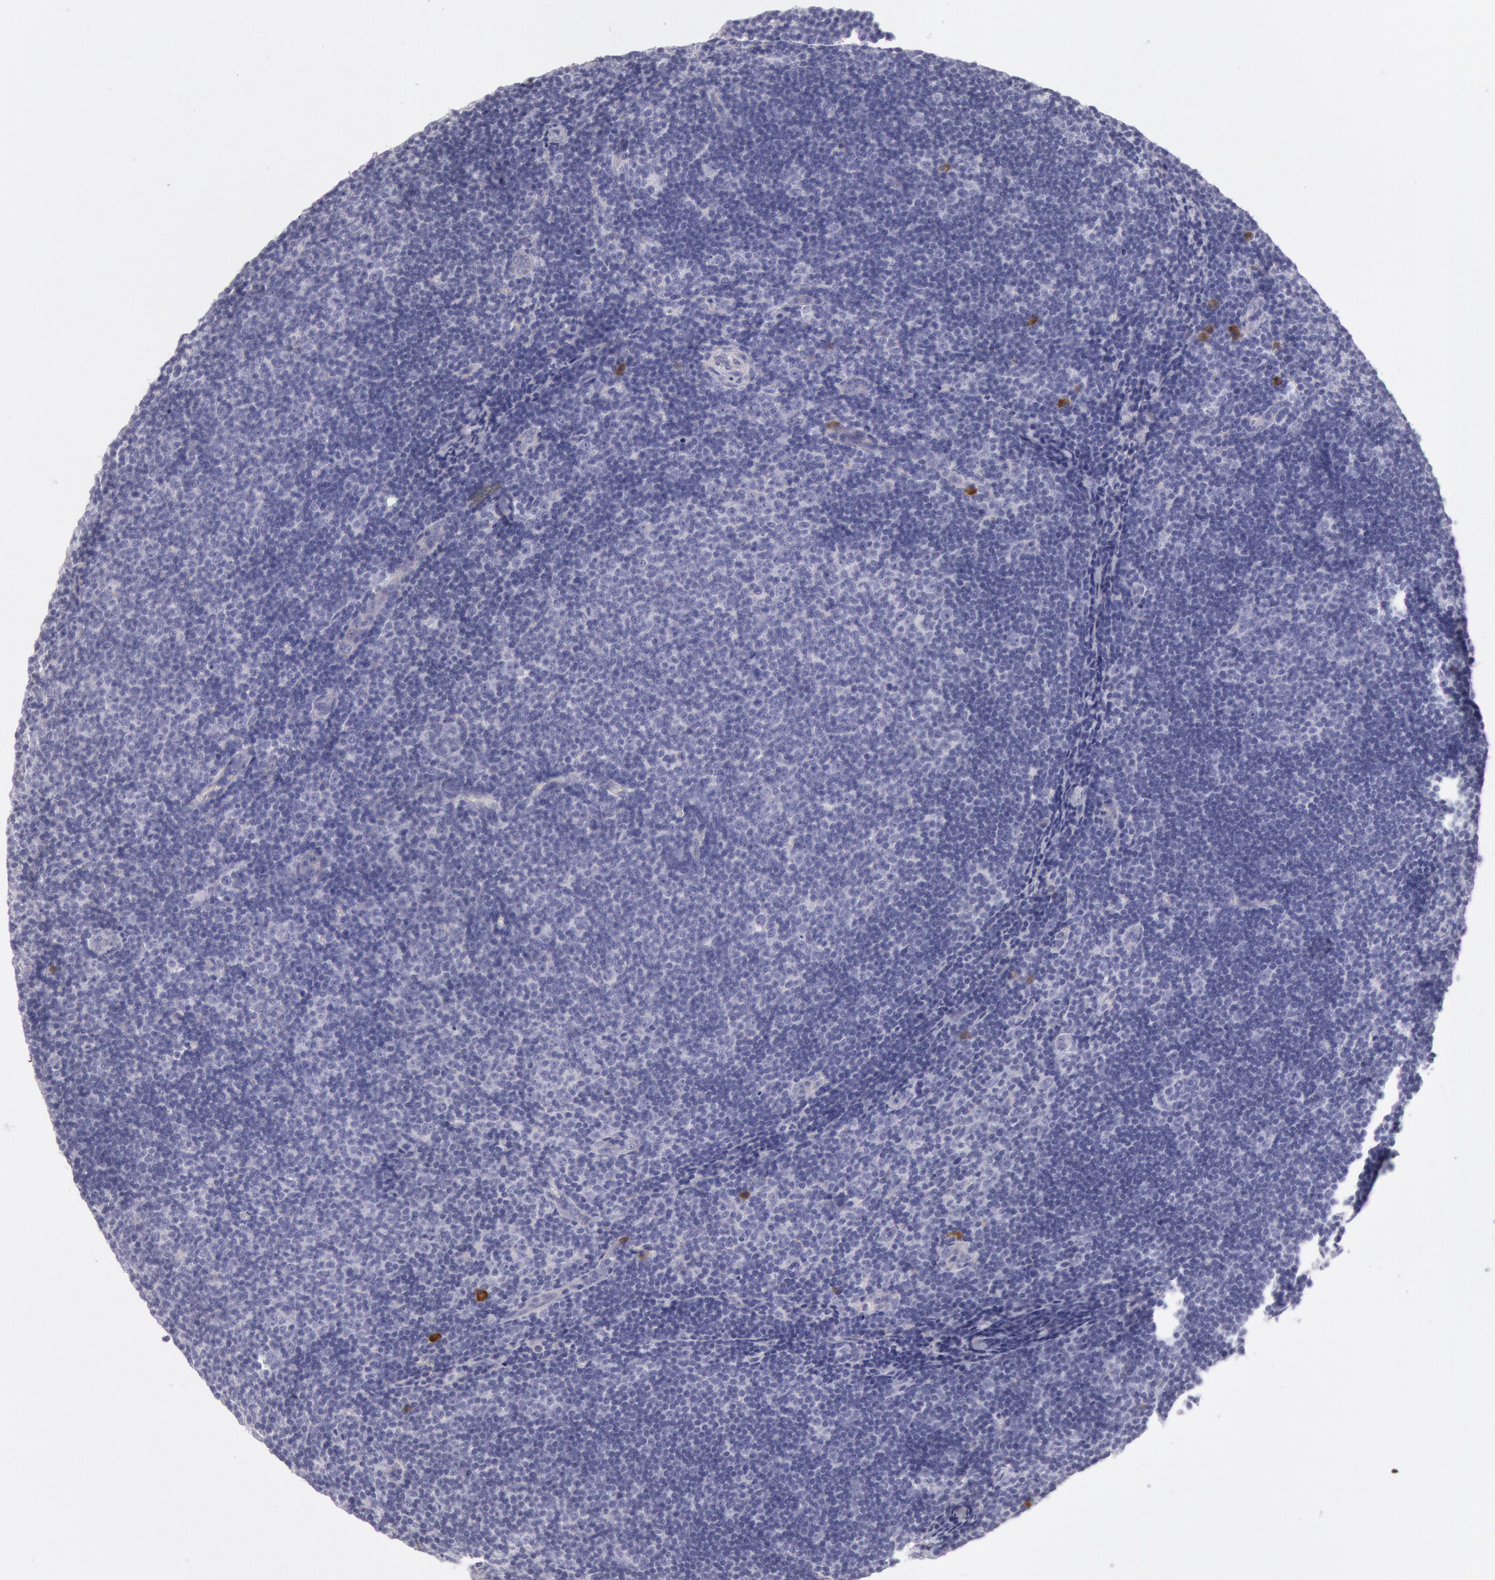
{"staining": {"intensity": "moderate", "quantity": "<25%", "location": "cytoplasmic/membranous"}, "tissue": "lymphoma", "cell_type": "Tumor cells", "image_type": "cancer", "snomed": [{"axis": "morphology", "description": "Malignant lymphoma, non-Hodgkin's type, Low grade"}, {"axis": "topography", "description": "Lymph node"}], "caption": "Immunohistochemistry (IHC) (DAB (3,3'-diaminobenzidine)) staining of lymphoma demonstrates moderate cytoplasmic/membranous protein staining in about <25% of tumor cells.", "gene": "CIDEB", "patient": {"sex": "male", "age": 49}}